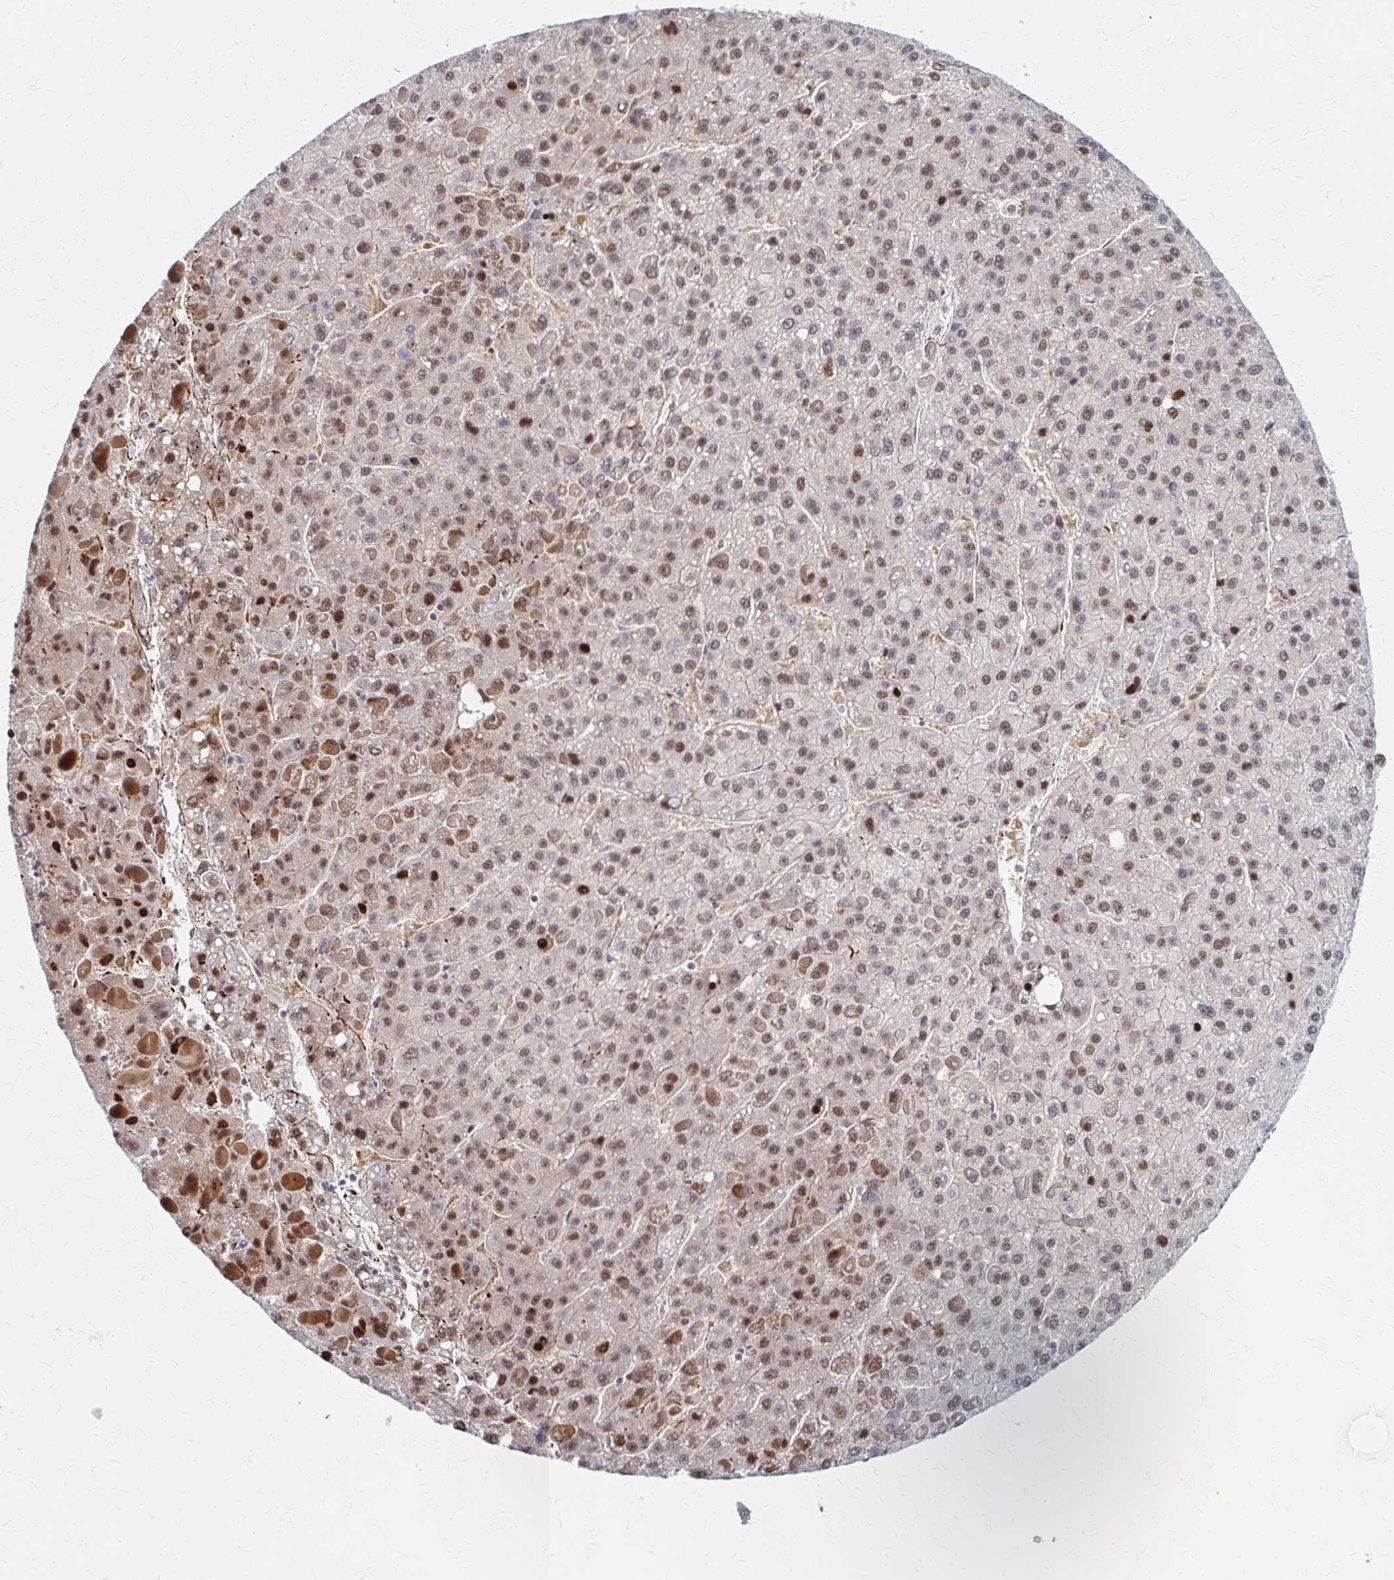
{"staining": {"intensity": "moderate", "quantity": ">75%", "location": "nuclear"}, "tissue": "liver cancer", "cell_type": "Tumor cells", "image_type": "cancer", "snomed": [{"axis": "morphology", "description": "Carcinoma, Hepatocellular, NOS"}, {"axis": "topography", "description": "Liver"}], "caption": "Immunohistochemistry image of liver hepatocellular carcinoma stained for a protein (brown), which shows medium levels of moderate nuclear positivity in approximately >75% of tumor cells.", "gene": "PSMD7", "patient": {"sex": "female", "age": 82}}